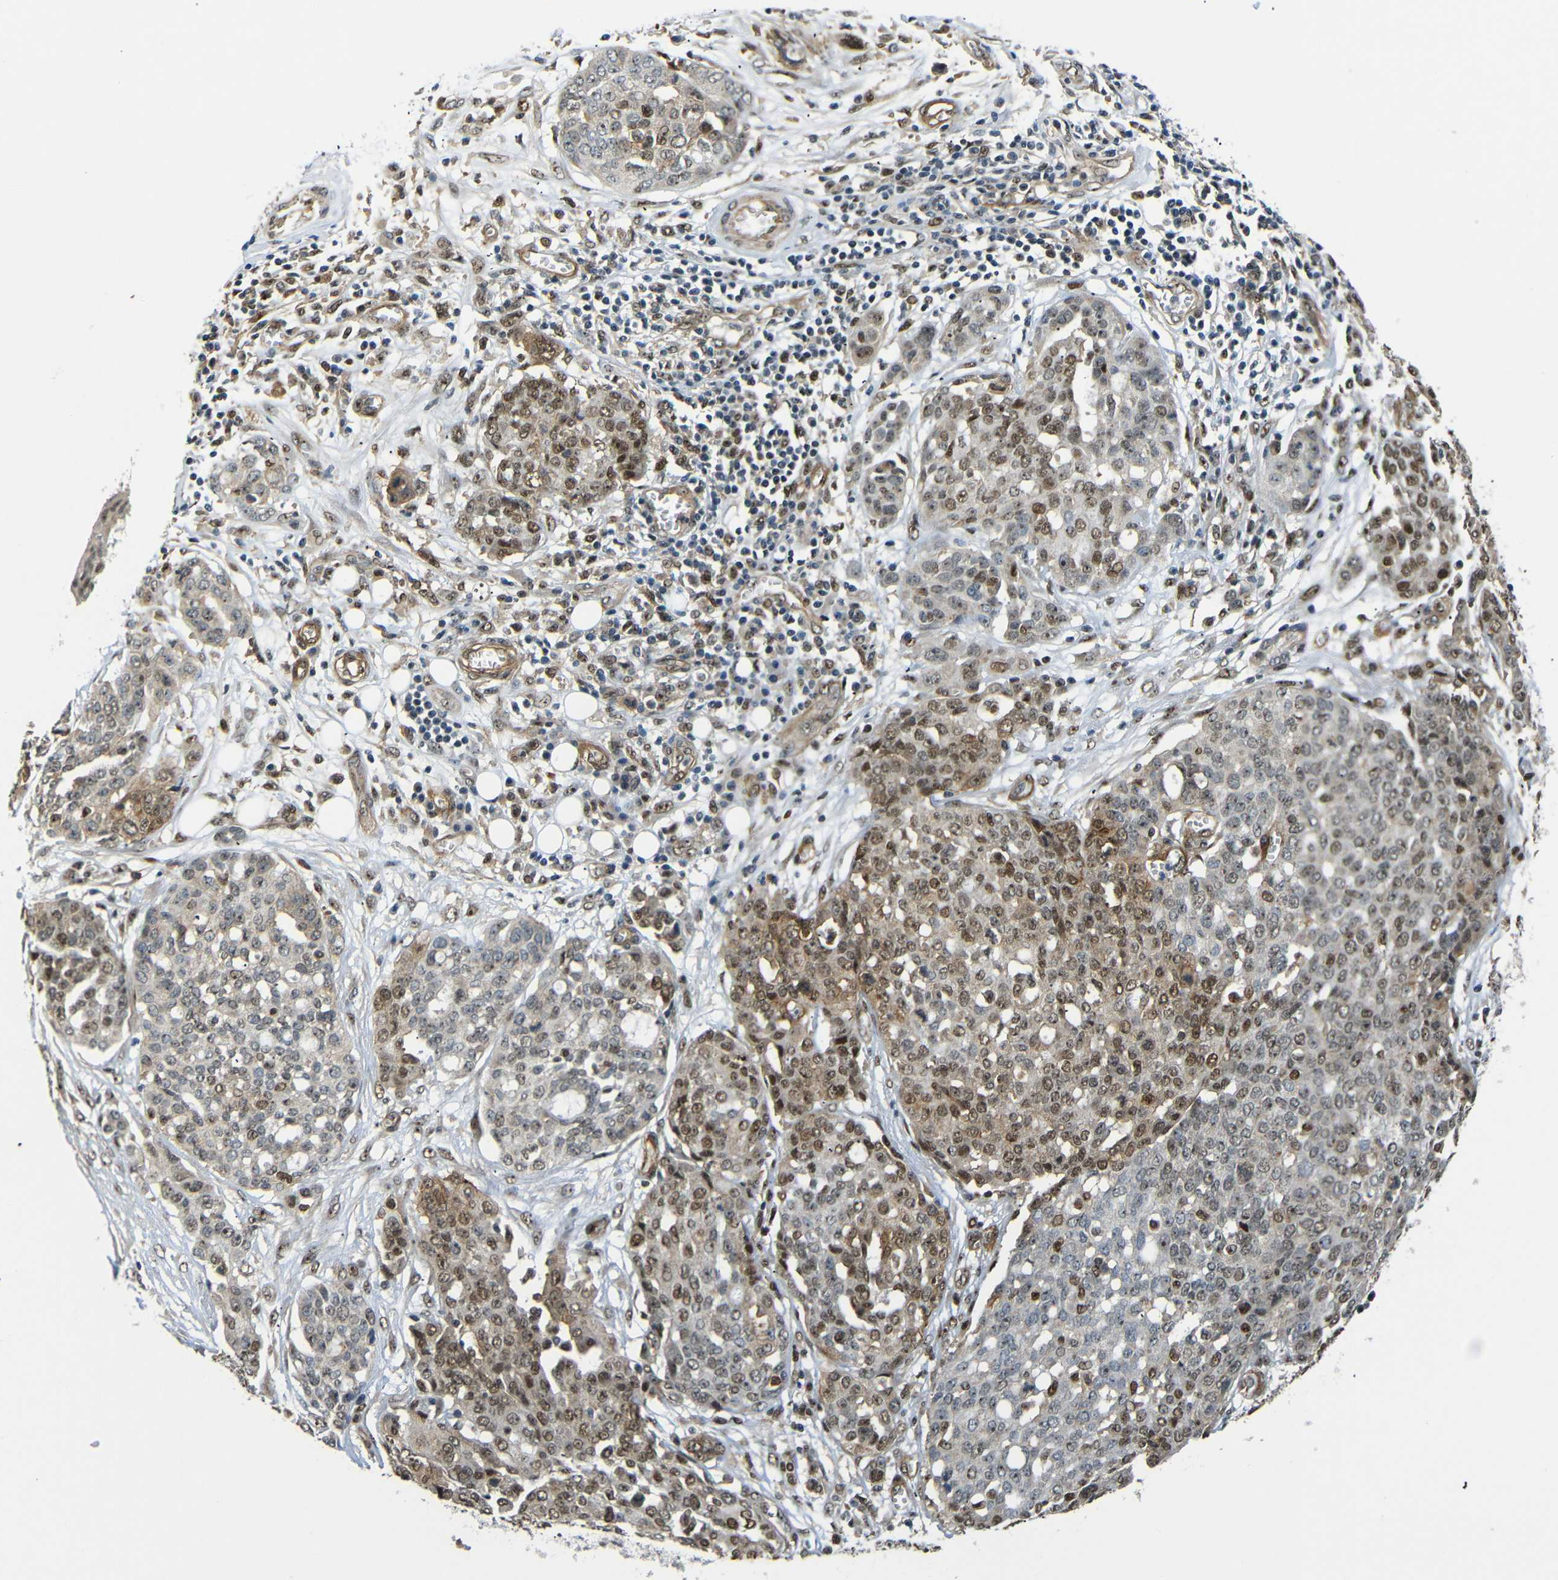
{"staining": {"intensity": "moderate", "quantity": "25%-75%", "location": "cytoplasmic/membranous,nuclear"}, "tissue": "ovarian cancer", "cell_type": "Tumor cells", "image_type": "cancer", "snomed": [{"axis": "morphology", "description": "Cystadenocarcinoma, serous, NOS"}, {"axis": "topography", "description": "Soft tissue"}, {"axis": "topography", "description": "Ovary"}], "caption": "Immunohistochemistry (IHC) photomicrograph of human ovarian cancer (serous cystadenocarcinoma) stained for a protein (brown), which exhibits medium levels of moderate cytoplasmic/membranous and nuclear positivity in approximately 25%-75% of tumor cells.", "gene": "PARN", "patient": {"sex": "female", "age": 57}}